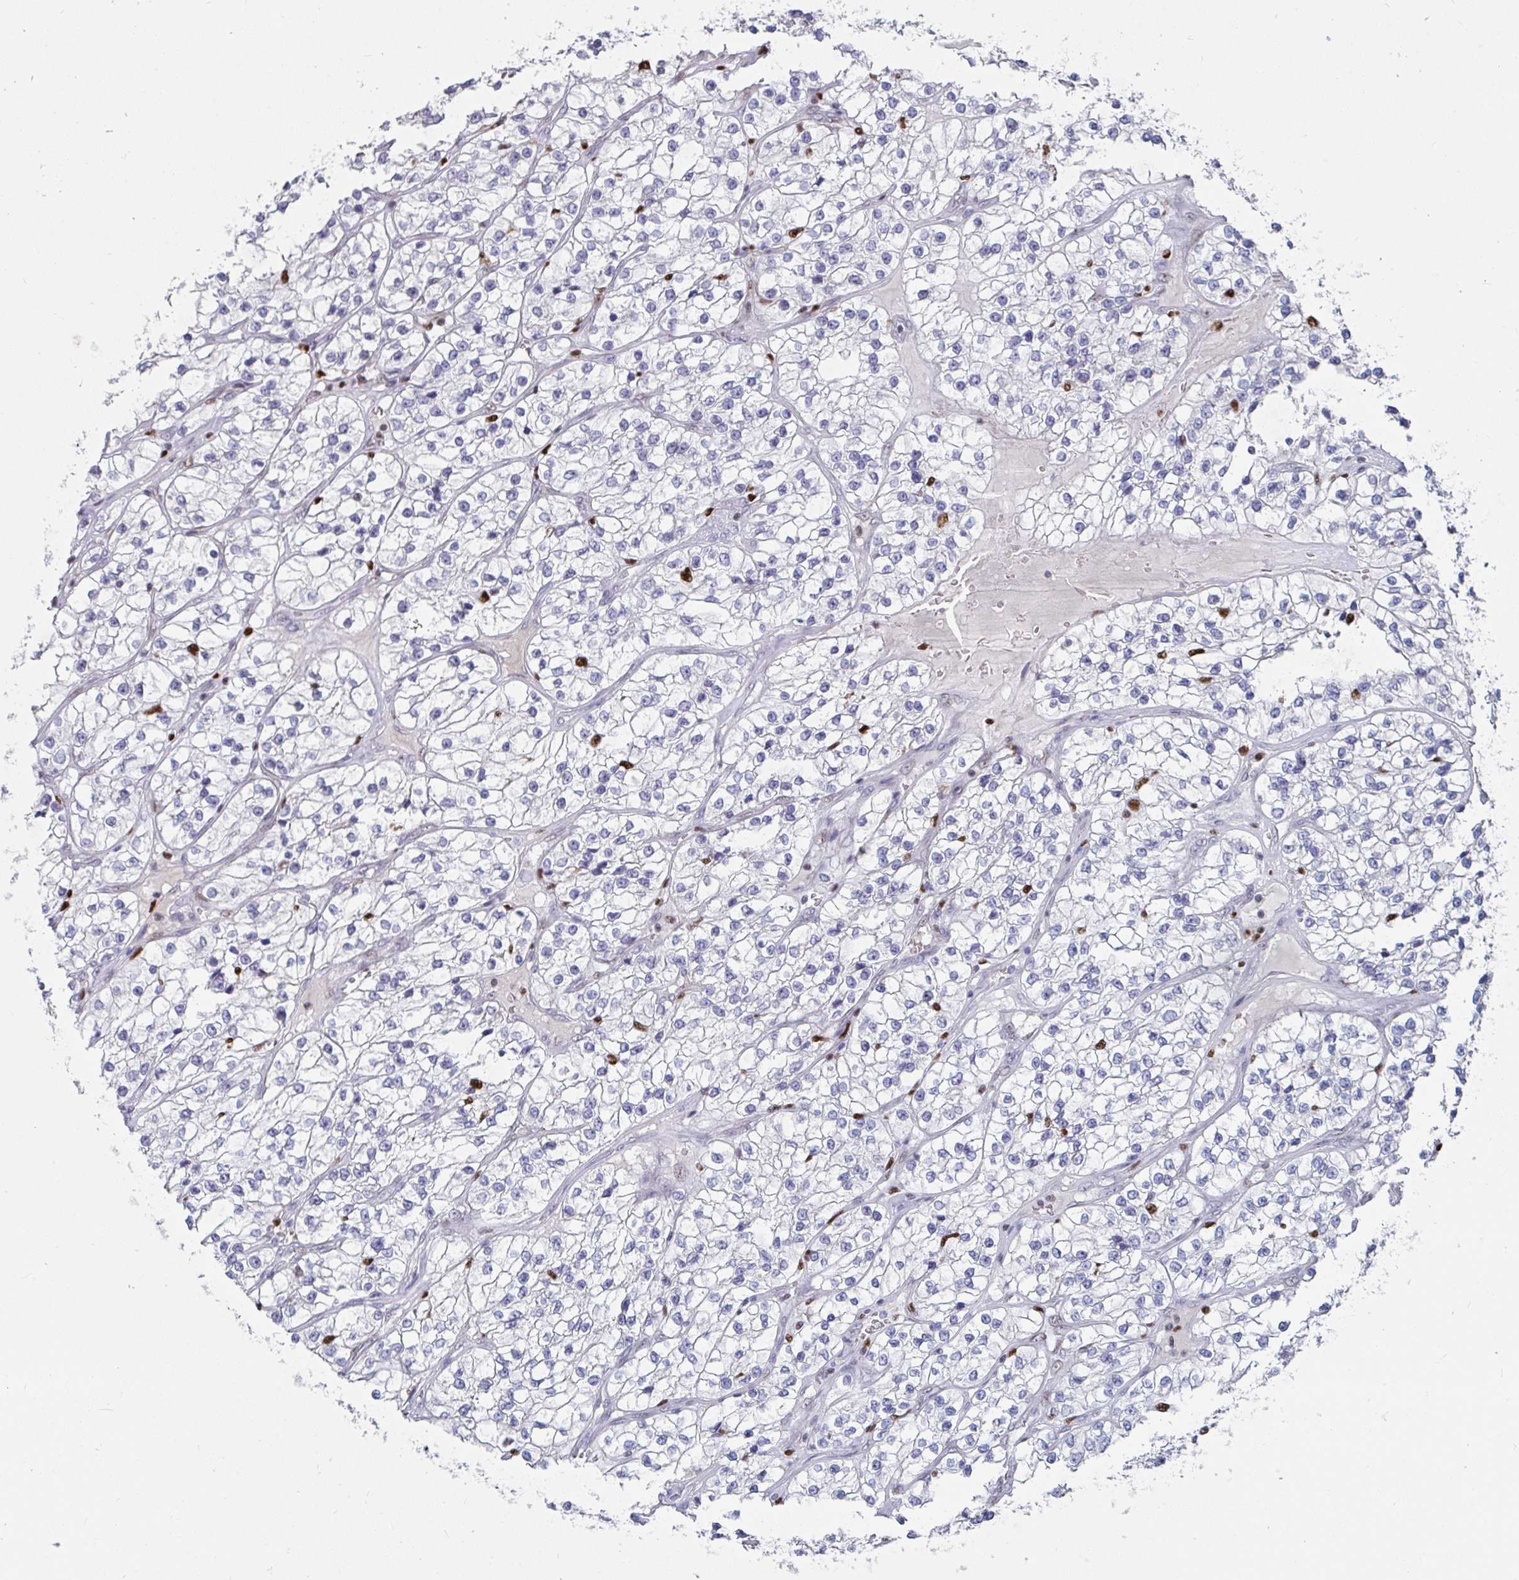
{"staining": {"intensity": "negative", "quantity": "none", "location": "none"}, "tissue": "renal cancer", "cell_type": "Tumor cells", "image_type": "cancer", "snomed": [{"axis": "morphology", "description": "Adenocarcinoma, NOS"}, {"axis": "topography", "description": "Kidney"}], "caption": "There is no significant expression in tumor cells of renal adenocarcinoma. The staining was performed using DAB to visualize the protein expression in brown, while the nuclei were stained in blue with hematoxylin (Magnification: 20x).", "gene": "ZNF586", "patient": {"sex": "female", "age": 57}}